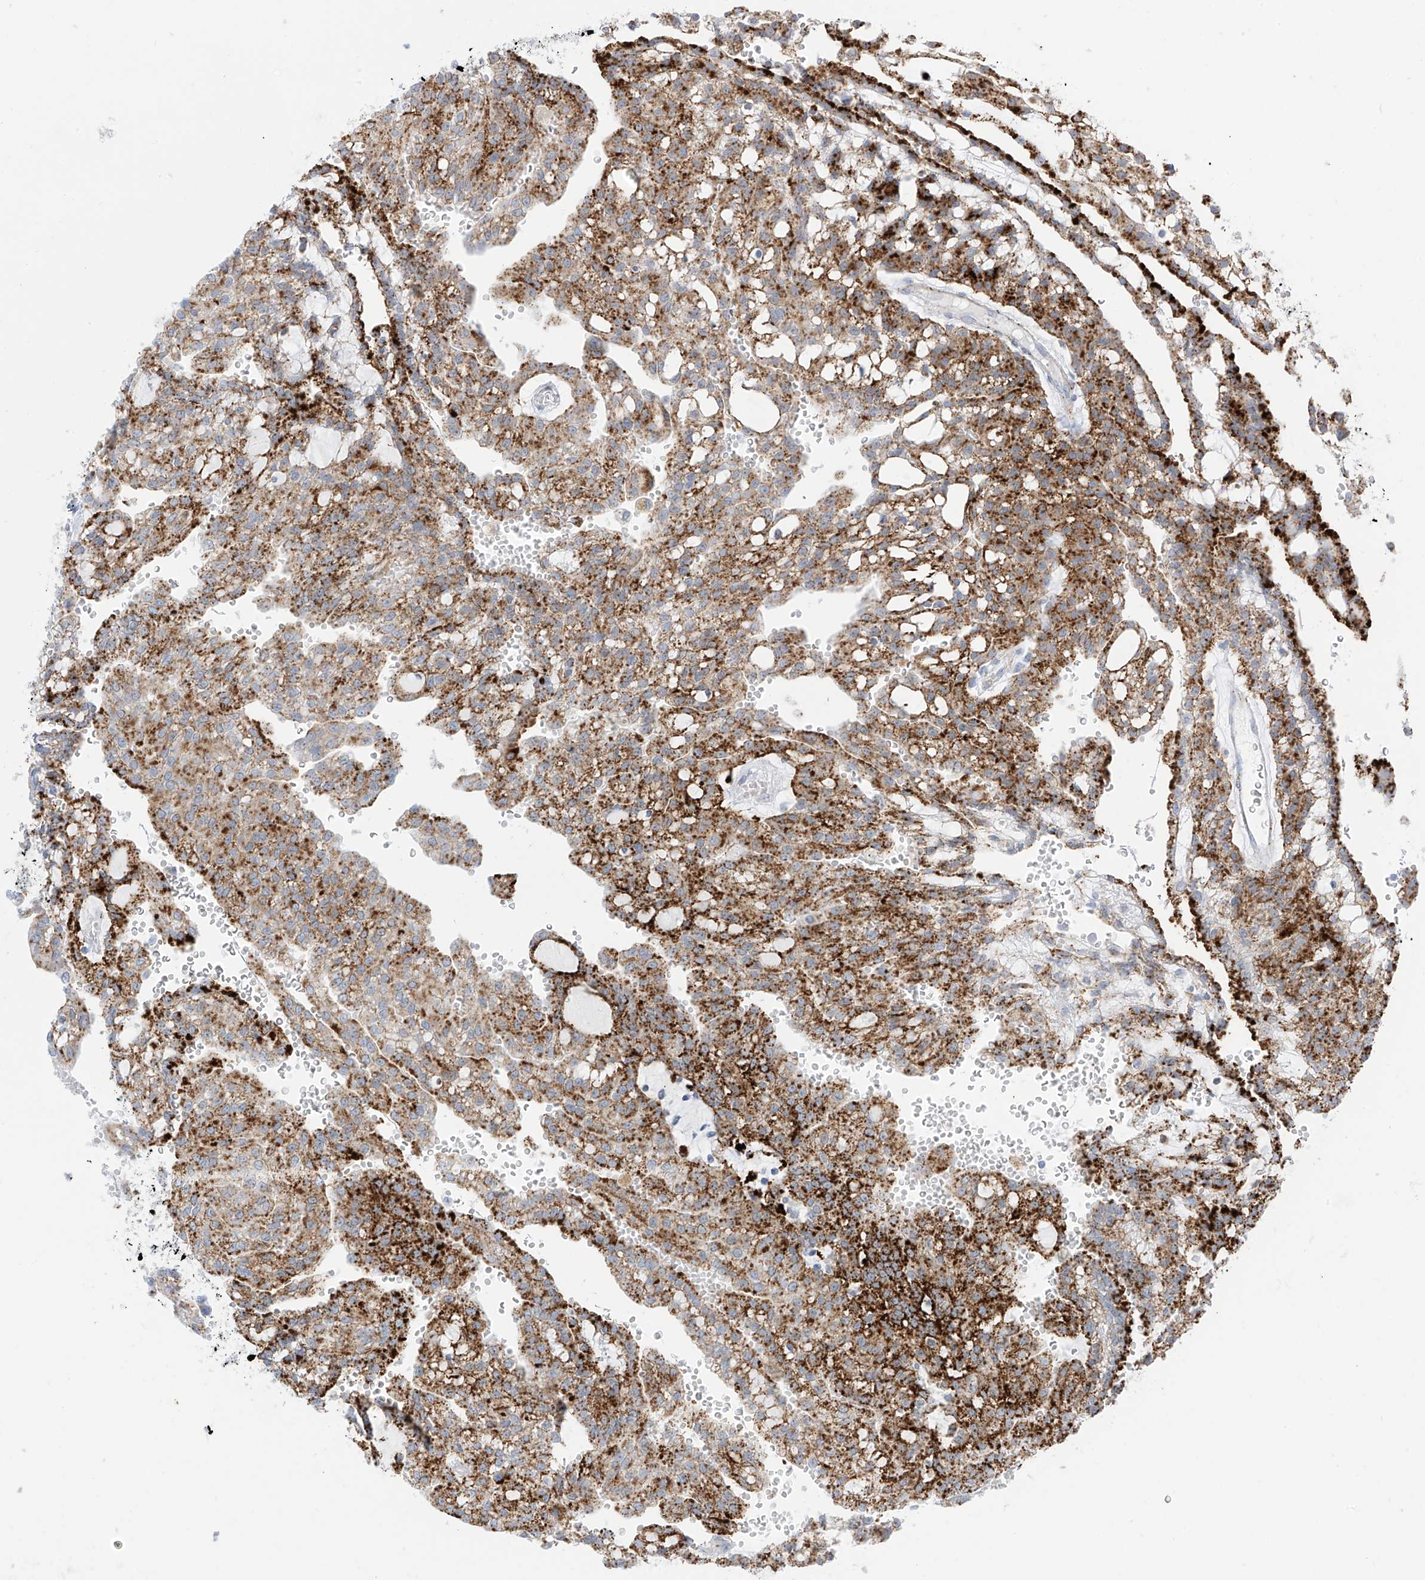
{"staining": {"intensity": "strong", "quantity": ">75%", "location": "cytoplasmic/membranous"}, "tissue": "renal cancer", "cell_type": "Tumor cells", "image_type": "cancer", "snomed": [{"axis": "morphology", "description": "Adenocarcinoma, NOS"}, {"axis": "topography", "description": "Kidney"}], "caption": "DAB (3,3'-diaminobenzidine) immunohistochemical staining of human renal cancer reveals strong cytoplasmic/membranous protein expression in about >75% of tumor cells. The protein is shown in brown color, while the nuclei are stained blue.", "gene": "PSPH", "patient": {"sex": "male", "age": 63}}